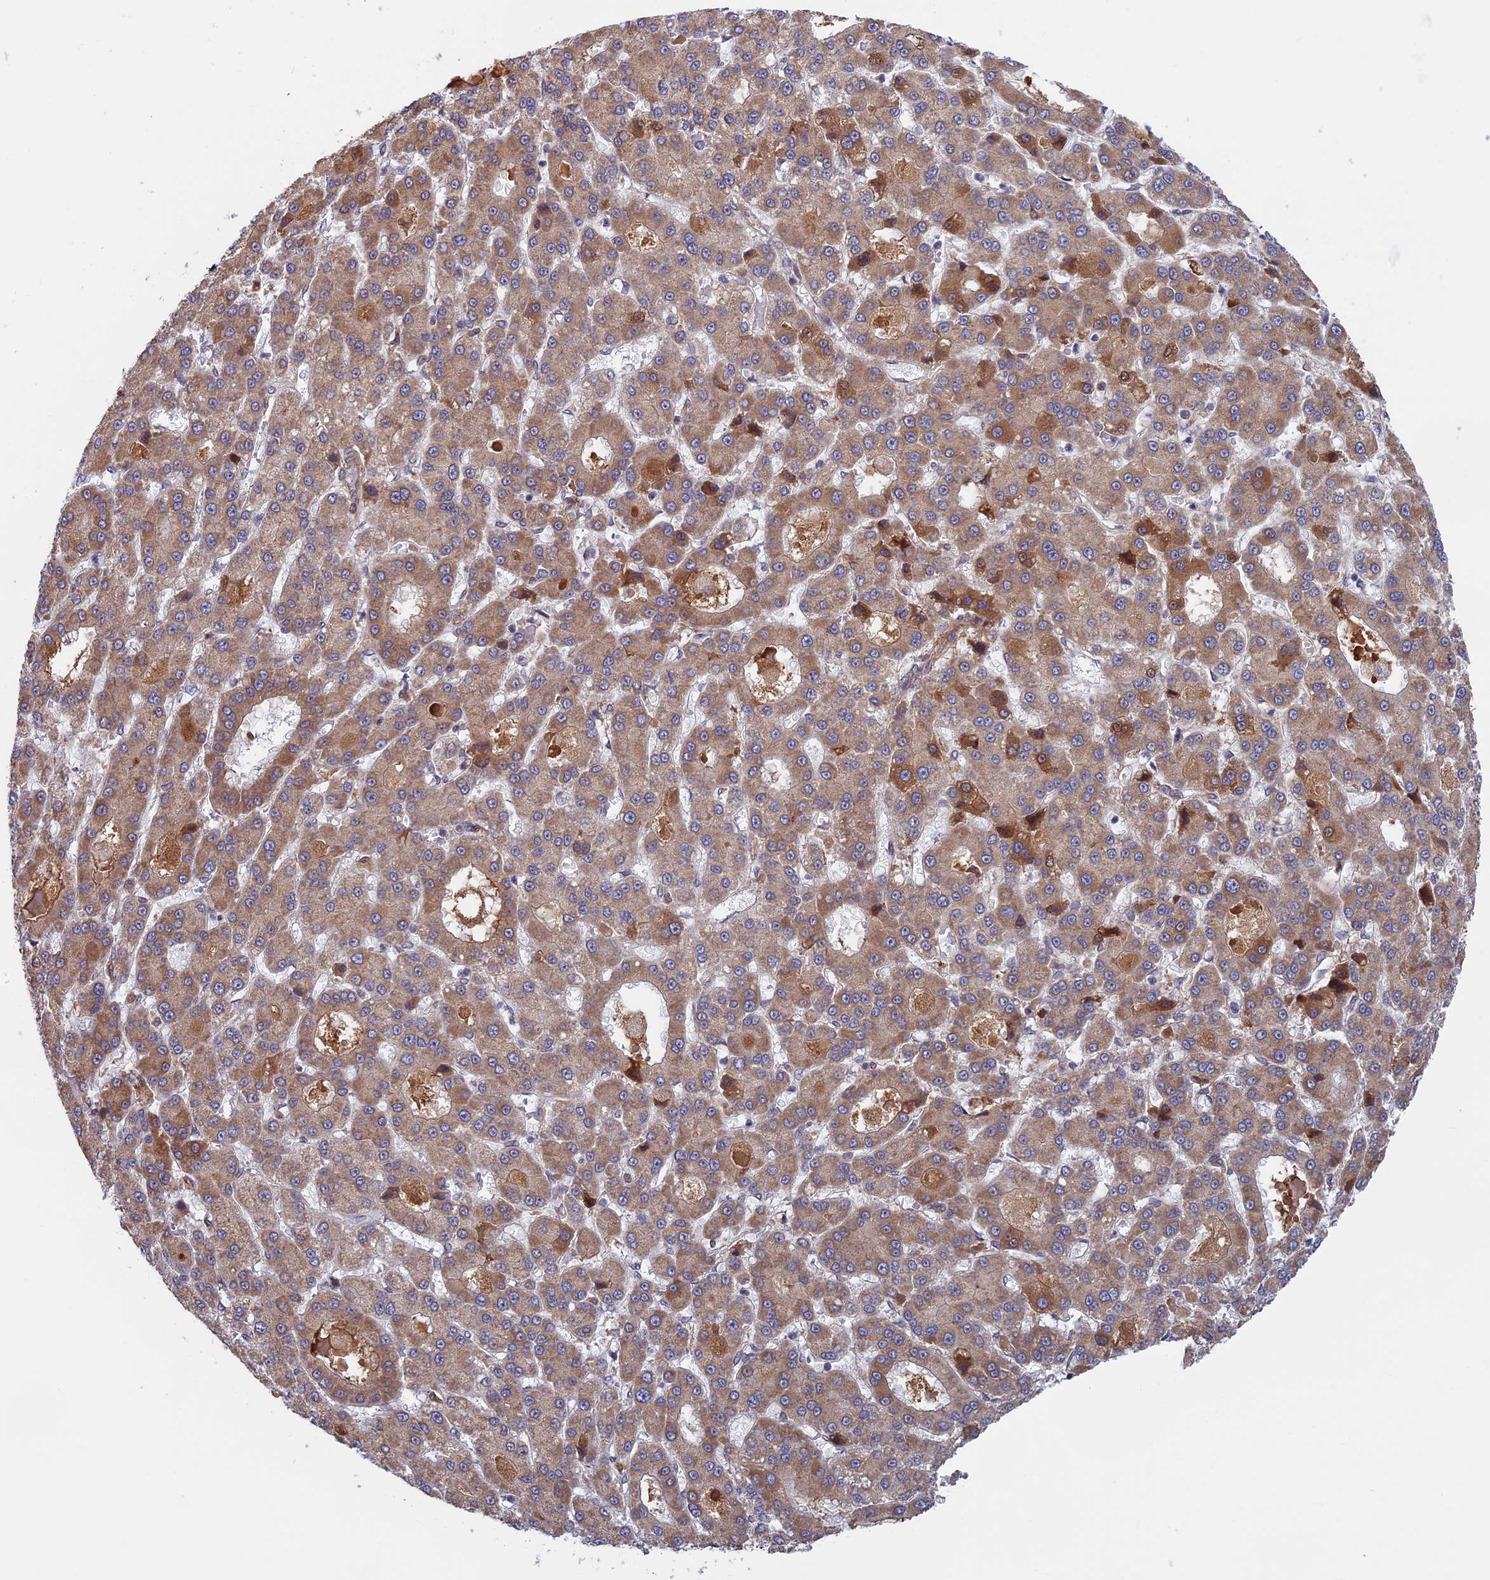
{"staining": {"intensity": "moderate", "quantity": ">75%", "location": "cytoplasmic/membranous"}, "tissue": "liver cancer", "cell_type": "Tumor cells", "image_type": "cancer", "snomed": [{"axis": "morphology", "description": "Carcinoma, Hepatocellular, NOS"}, {"axis": "topography", "description": "Liver"}], "caption": "Immunohistochemical staining of human liver hepatocellular carcinoma demonstrates moderate cytoplasmic/membranous protein staining in approximately >75% of tumor cells. (DAB IHC with brightfield microscopy, high magnification).", "gene": "FADS1", "patient": {"sex": "male", "age": 70}}